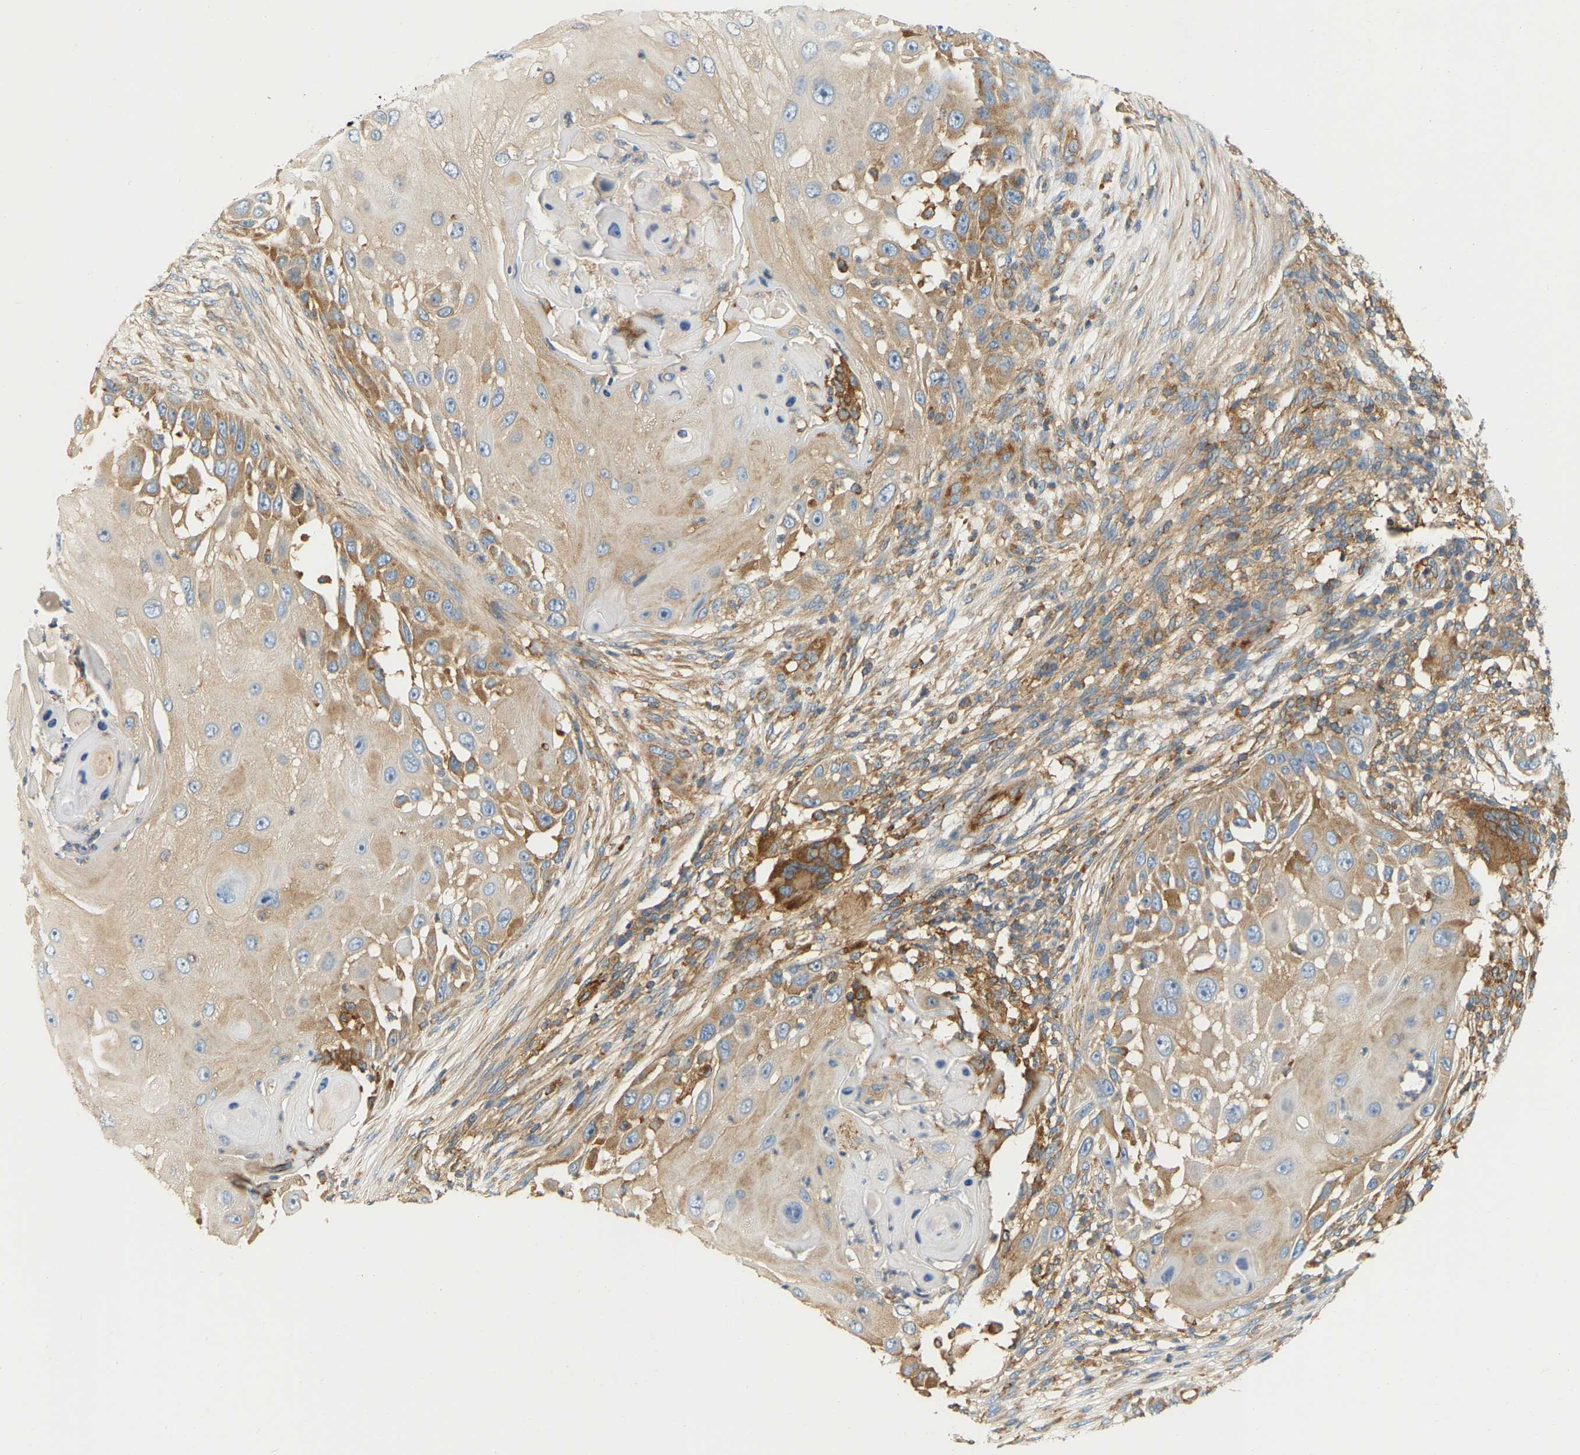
{"staining": {"intensity": "moderate", "quantity": "25%-75%", "location": "cytoplasmic/membranous"}, "tissue": "skin cancer", "cell_type": "Tumor cells", "image_type": "cancer", "snomed": [{"axis": "morphology", "description": "Squamous cell carcinoma, NOS"}, {"axis": "topography", "description": "Skin"}], "caption": "A micrograph of skin cancer stained for a protein reveals moderate cytoplasmic/membranous brown staining in tumor cells.", "gene": "AKAP13", "patient": {"sex": "female", "age": 44}}